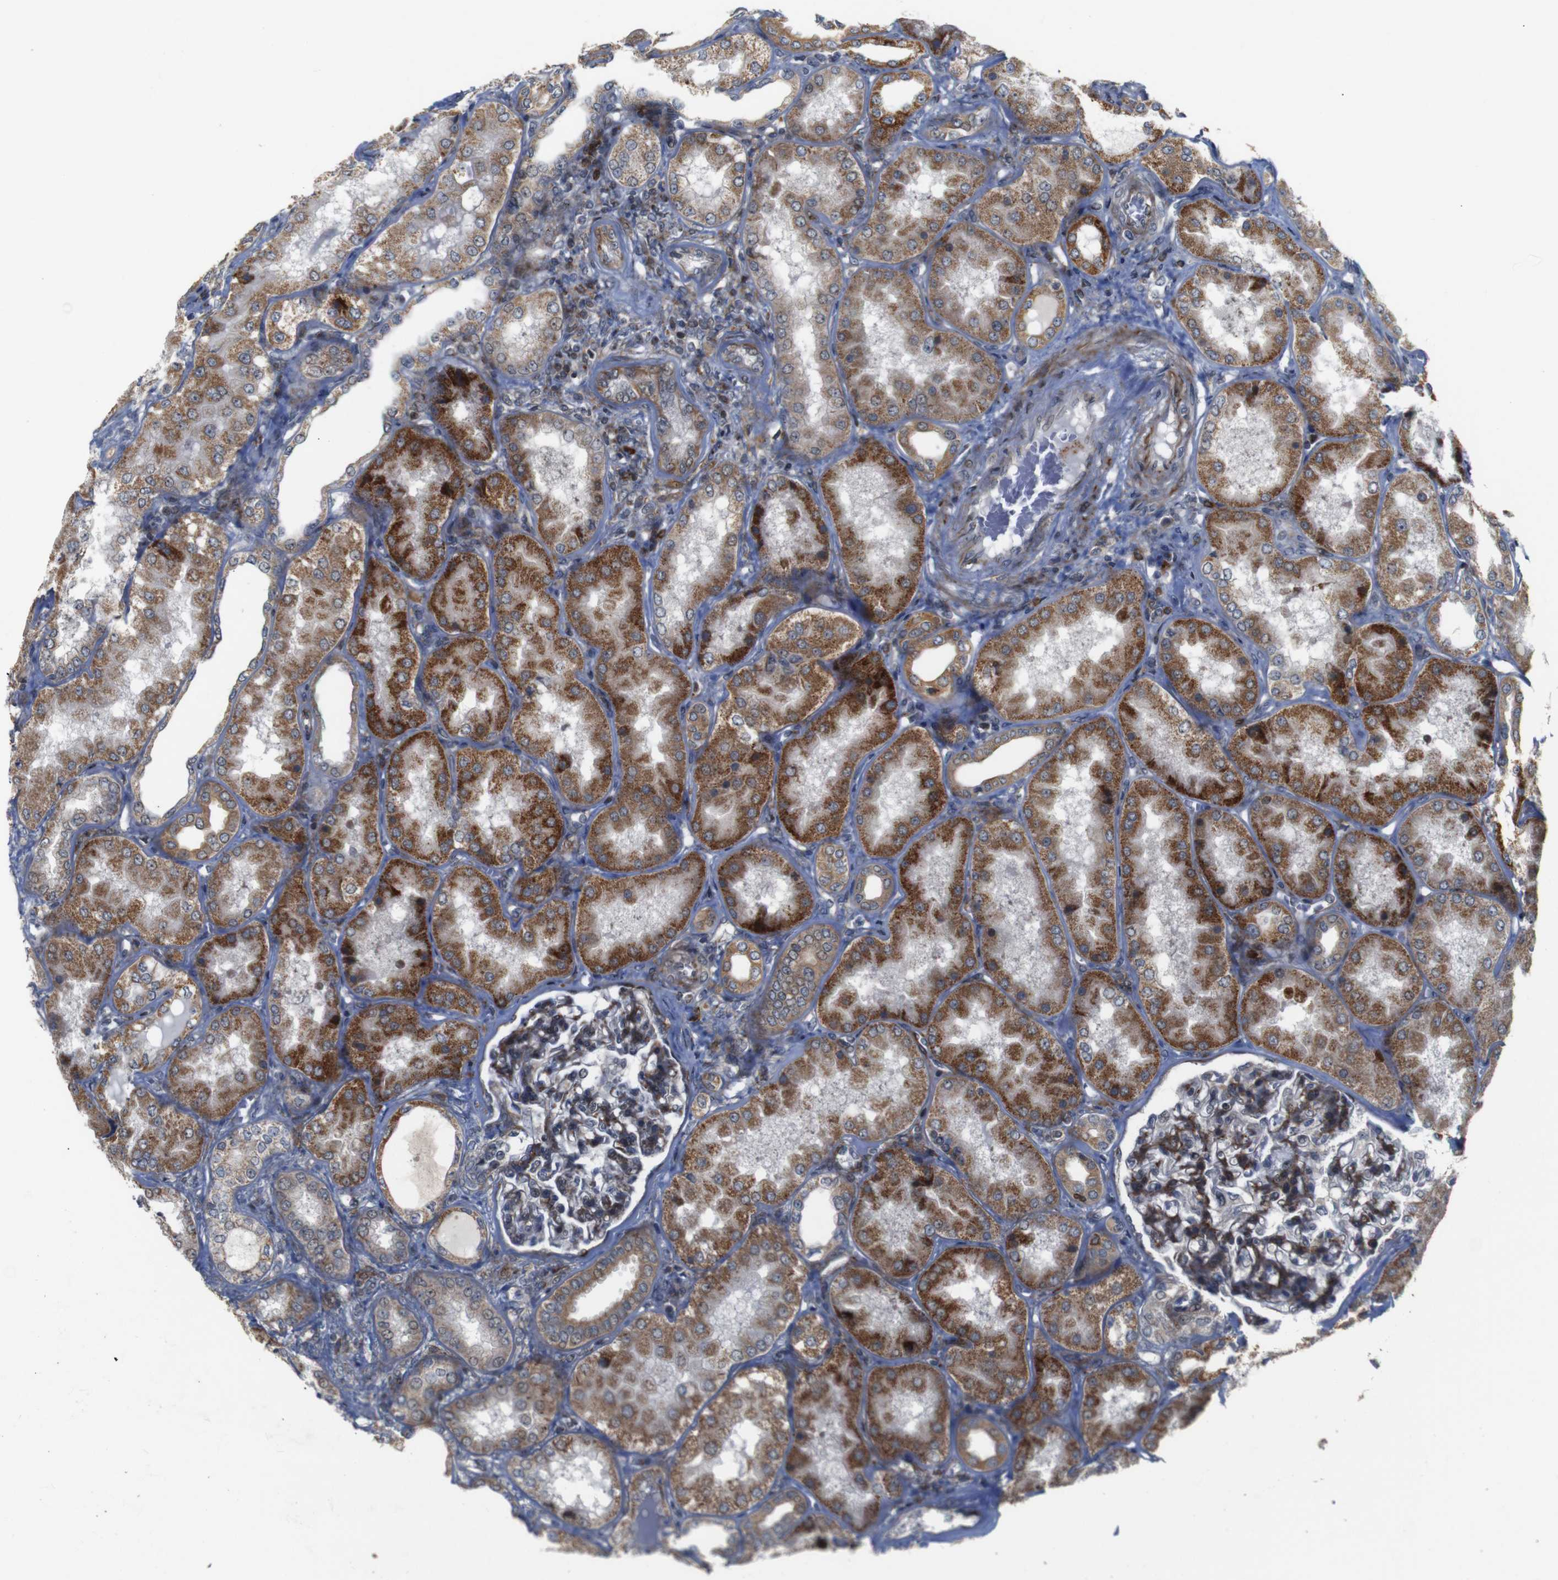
{"staining": {"intensity": "moderate", "quantity": "<25%", "location": "cytoplasmic/membranous"}, "tissue": "kidney", "cell_type": "Cells in glomeruli", "image_type": "normal", "snomed": [{"axis": "morphology", "description": "Normal tissue, NOS"}, {"axis": "topography", "description": "Kidney"}], "caption": "Protein expression by immunohistochemistry (IHC) reveals moderate cytoplasmic/membranous positivity in approximately <25% of cells in glomeruli in benign kidney. (Stains: DAB (3,3'-diaminobenzidine) in brown, nuclei in blue, Microscopy: brightfield microscopy at high magnification).", "gene": "ATP7B", "patient": {"sex": "female", "age": 56}}